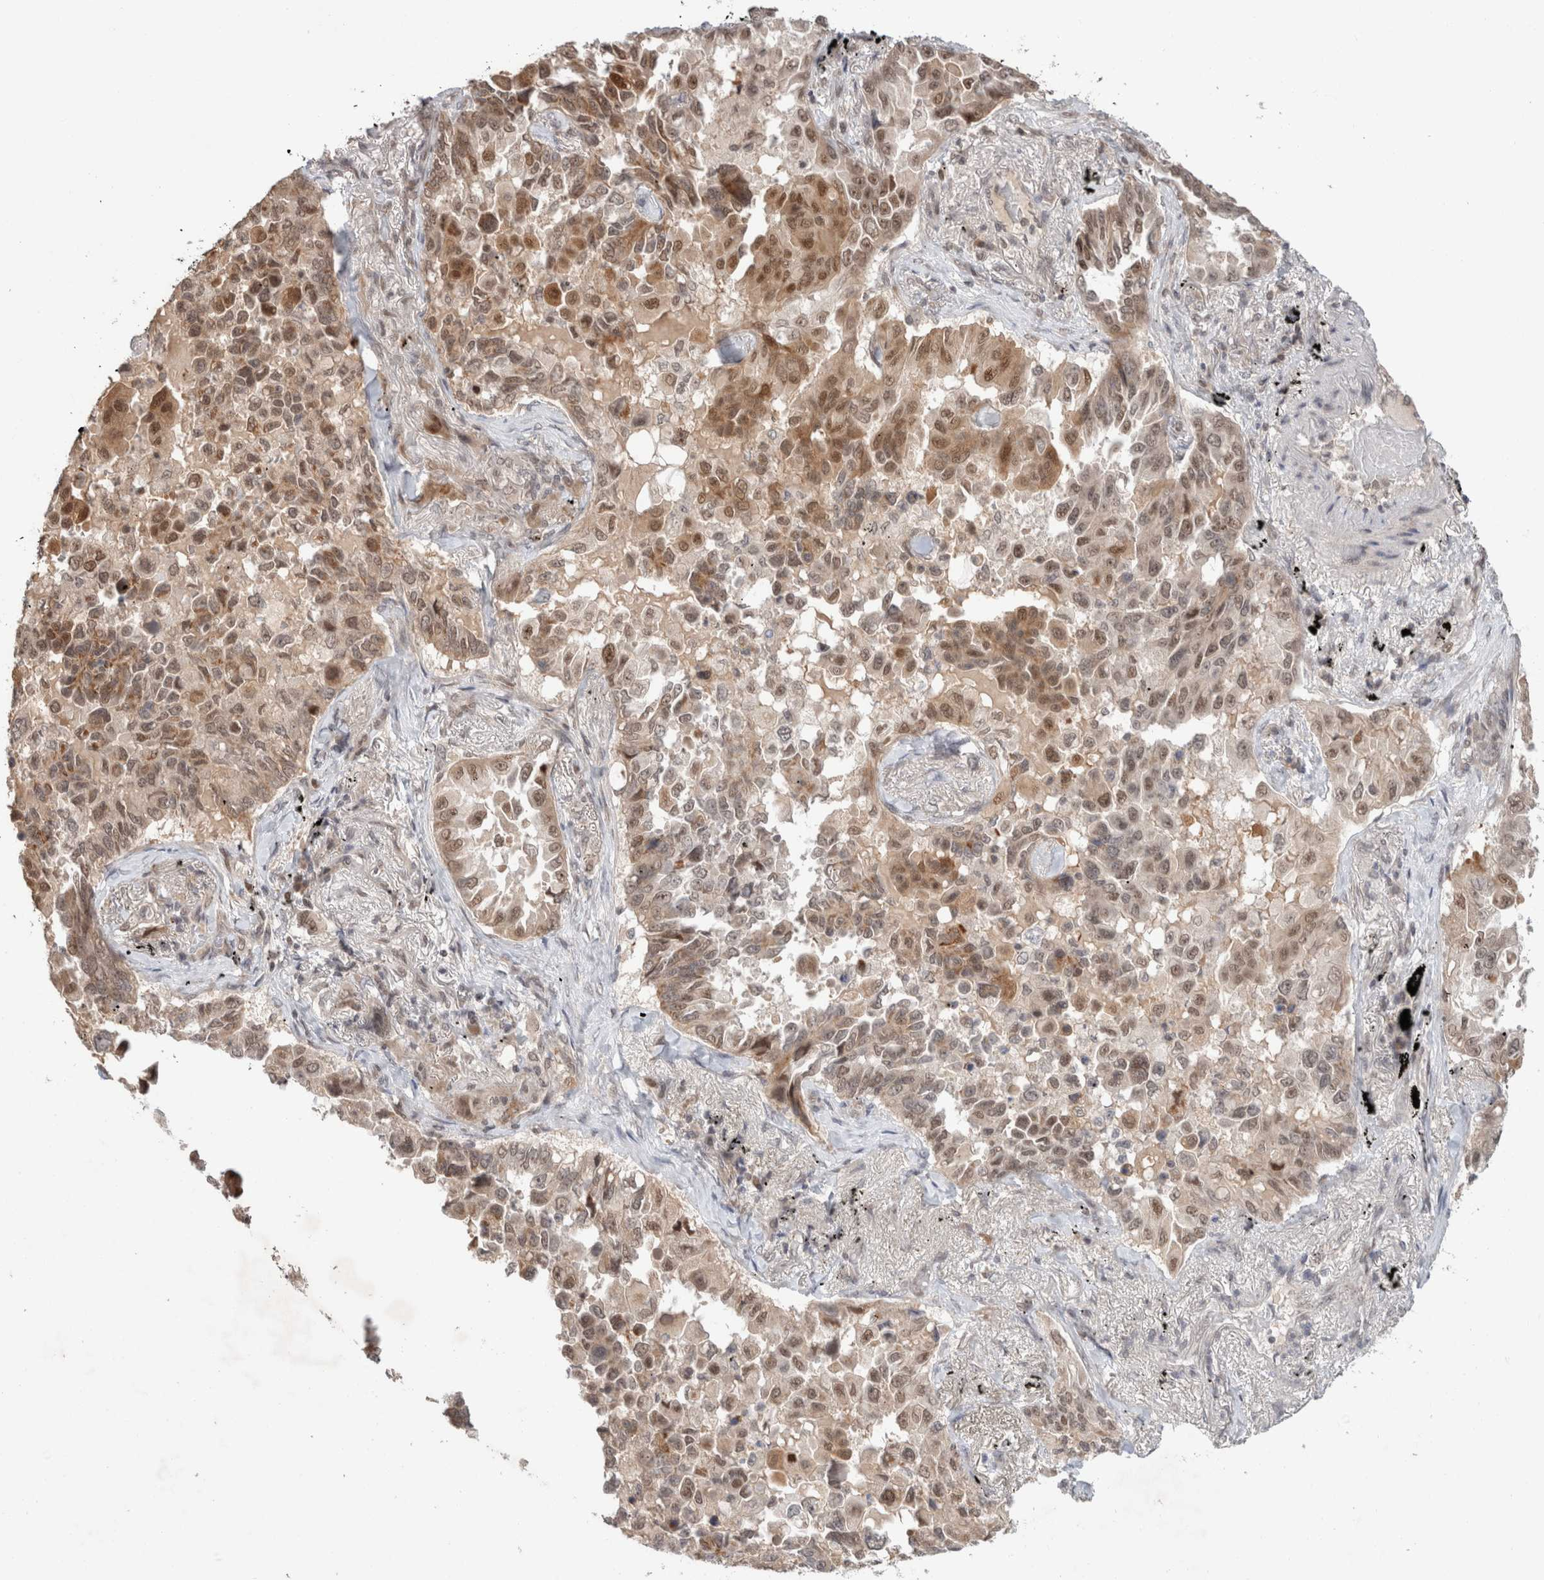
{"staining": {"intensity": "moderate", "quantity": ">75%", "location": "cytoplasmic/membranous,nuclear"}, "tissue": "lung cancer", "cell_type": "Tumor cells", "image_type": "cancer", "snomed": [{"axis": "morphology", "description": "Adenocarcinoma, NOS"}, {"axis": "topography", "description": "Lung"}], "caption": "Protein staining demonstrates moderate cytoplasmic/membranous and nuclear staining in about >75% of tumor cells in lung cancer.", "gene": "SYDE2", "patient": {"sex": "female", "age": 67}}